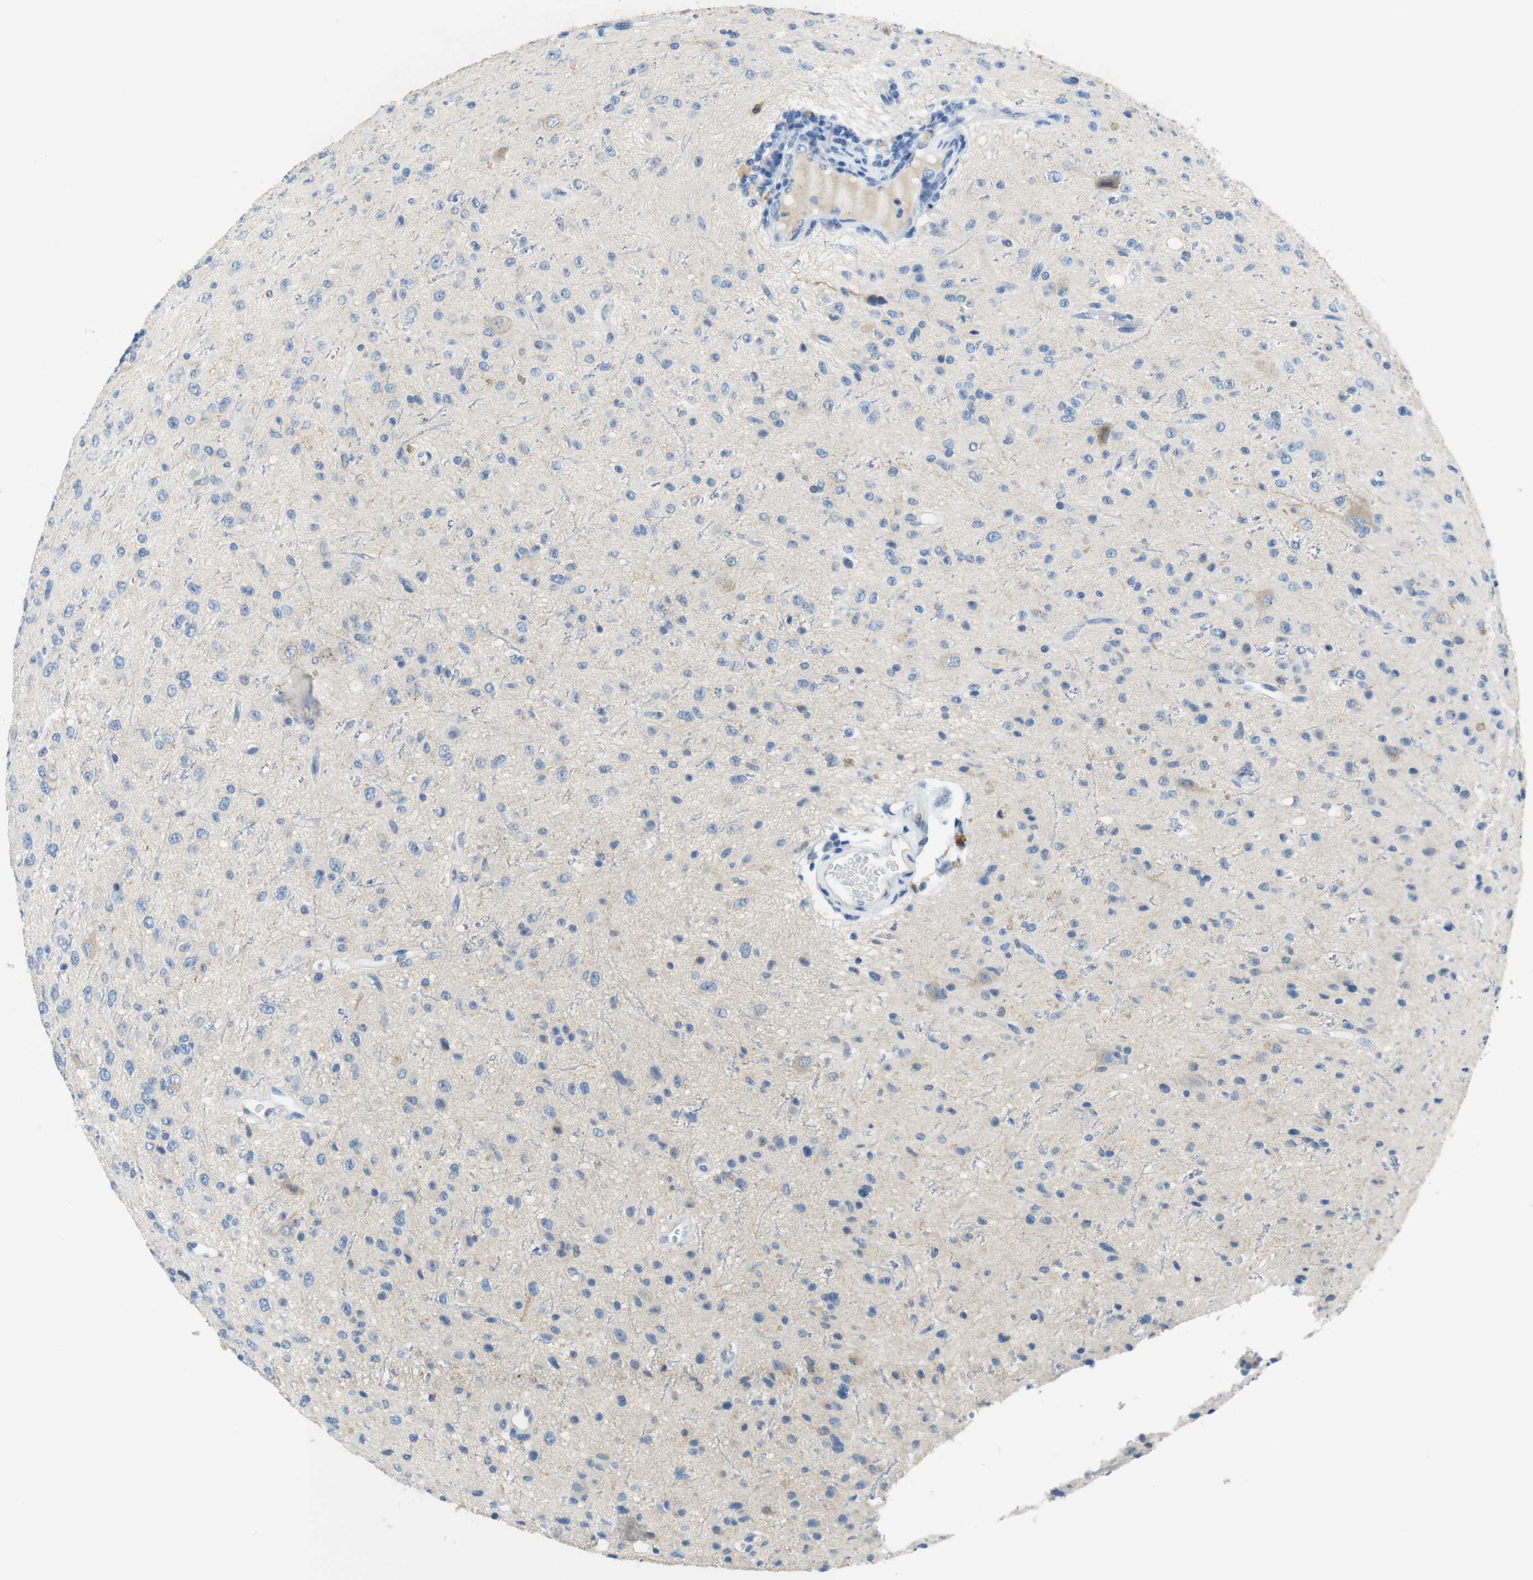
{"staining": {"intensity": "negative", "quantity": "none", "location": "none"}, "tissue": "glioma", "cell_type": "Tumor cells", "image_type": "cancer", "snomed": [{"axis": "morphology", "description": "Glioma, malignant, High grade"}, {"axis": "topography", "description": "pancreas cauda"}], "caption": "Immunohistochemistry of human glioma shows no expression in tumor cells. Nuclei are stained in blue.", "gene": "TJP3", "patient": {"sex": "male", "age": 60}}